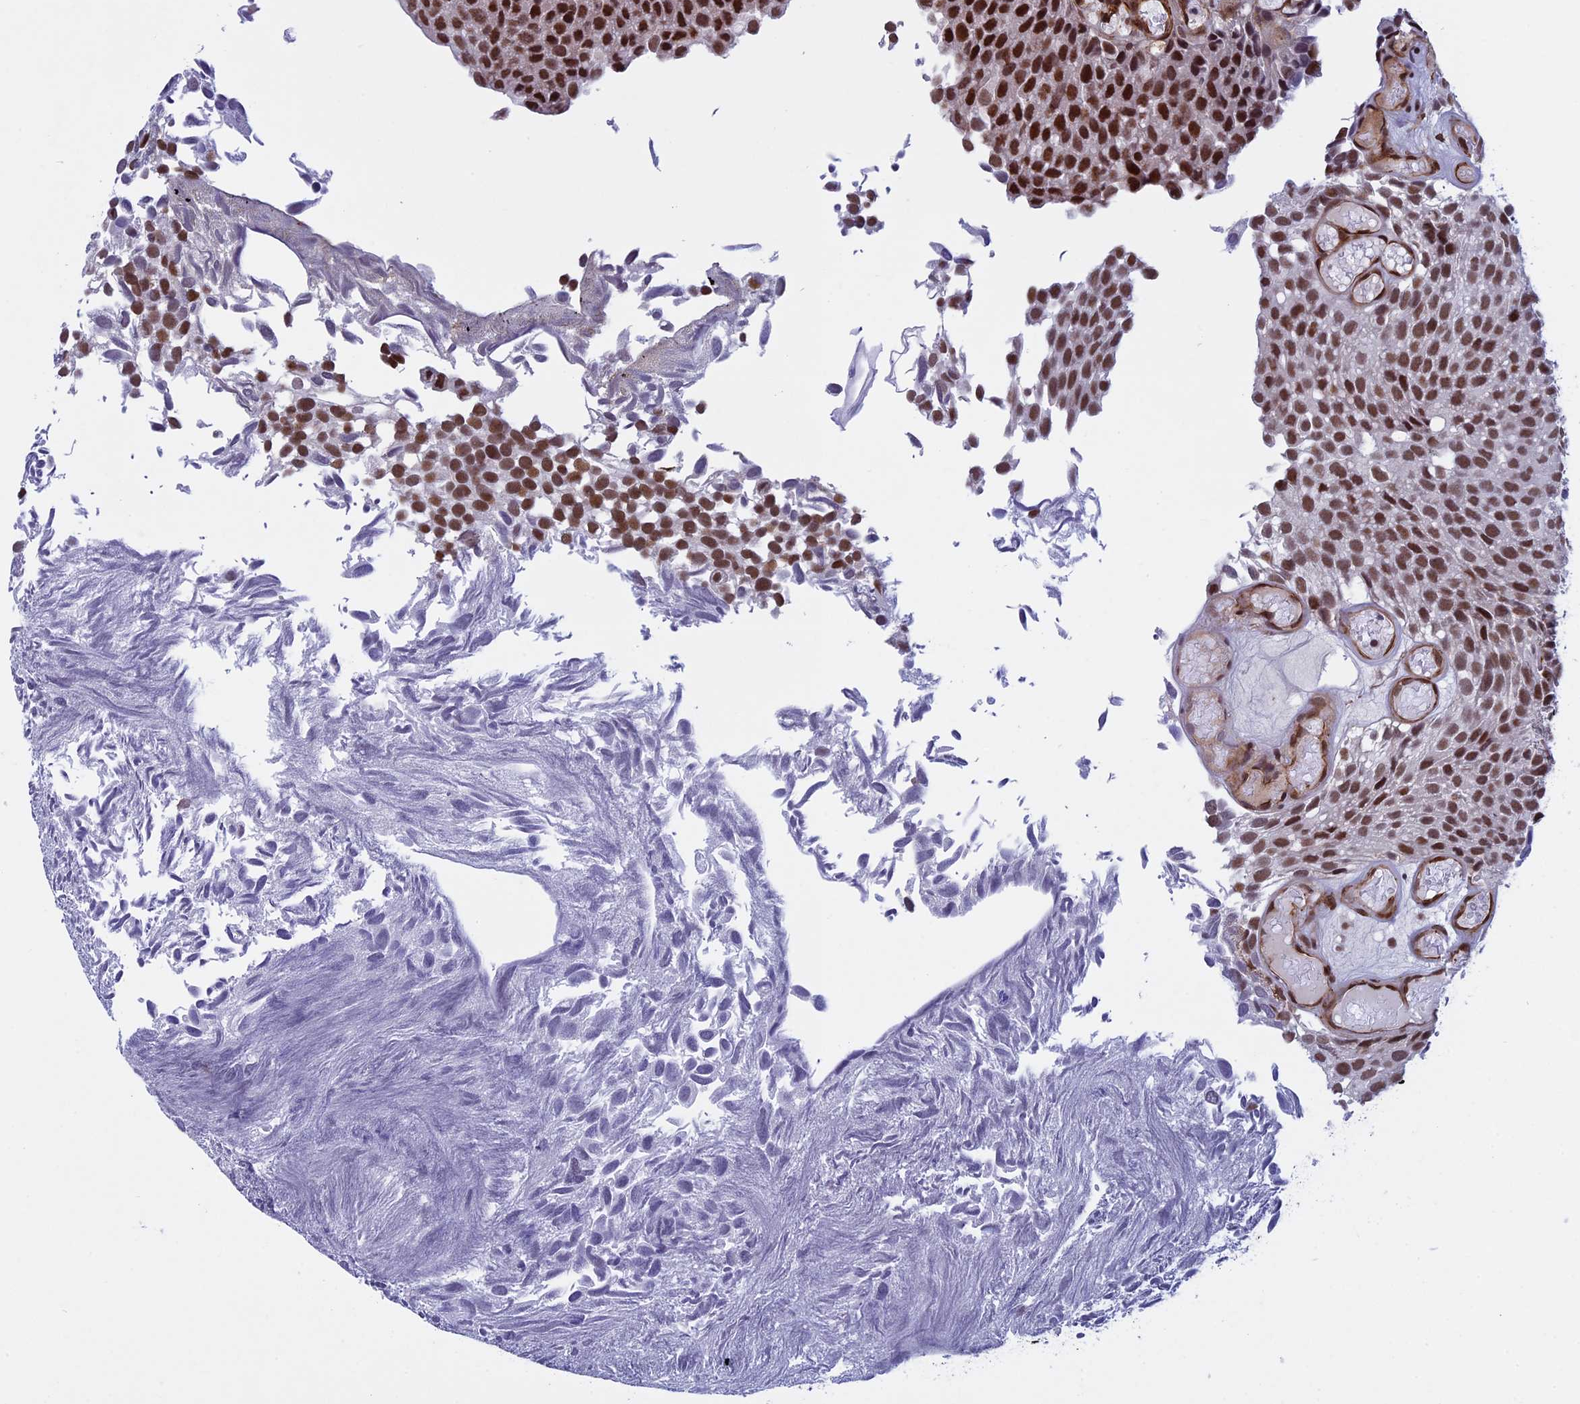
{"staining": {"intensity": "strong", "quantity": "25%-75%", "location": "nuclear"}, "tissue": "urothelial cancer", "cell_type": "Tumor cells", "image_type": "cancer", "snomed": [{"axis": "morphology", "description": "Urothelial carcinoma, Low grade"}, {"axis": "topography", "description": "Urinary bladder"}], "caption": "This is an image of immunohistochemistry (IHC) staining of low-grade urothelial carcinoma, which shows strong positivity in the nuclear of tumor cells.", "gene": "NIPBL", "patient": {"sex": "male", "age": 89}}